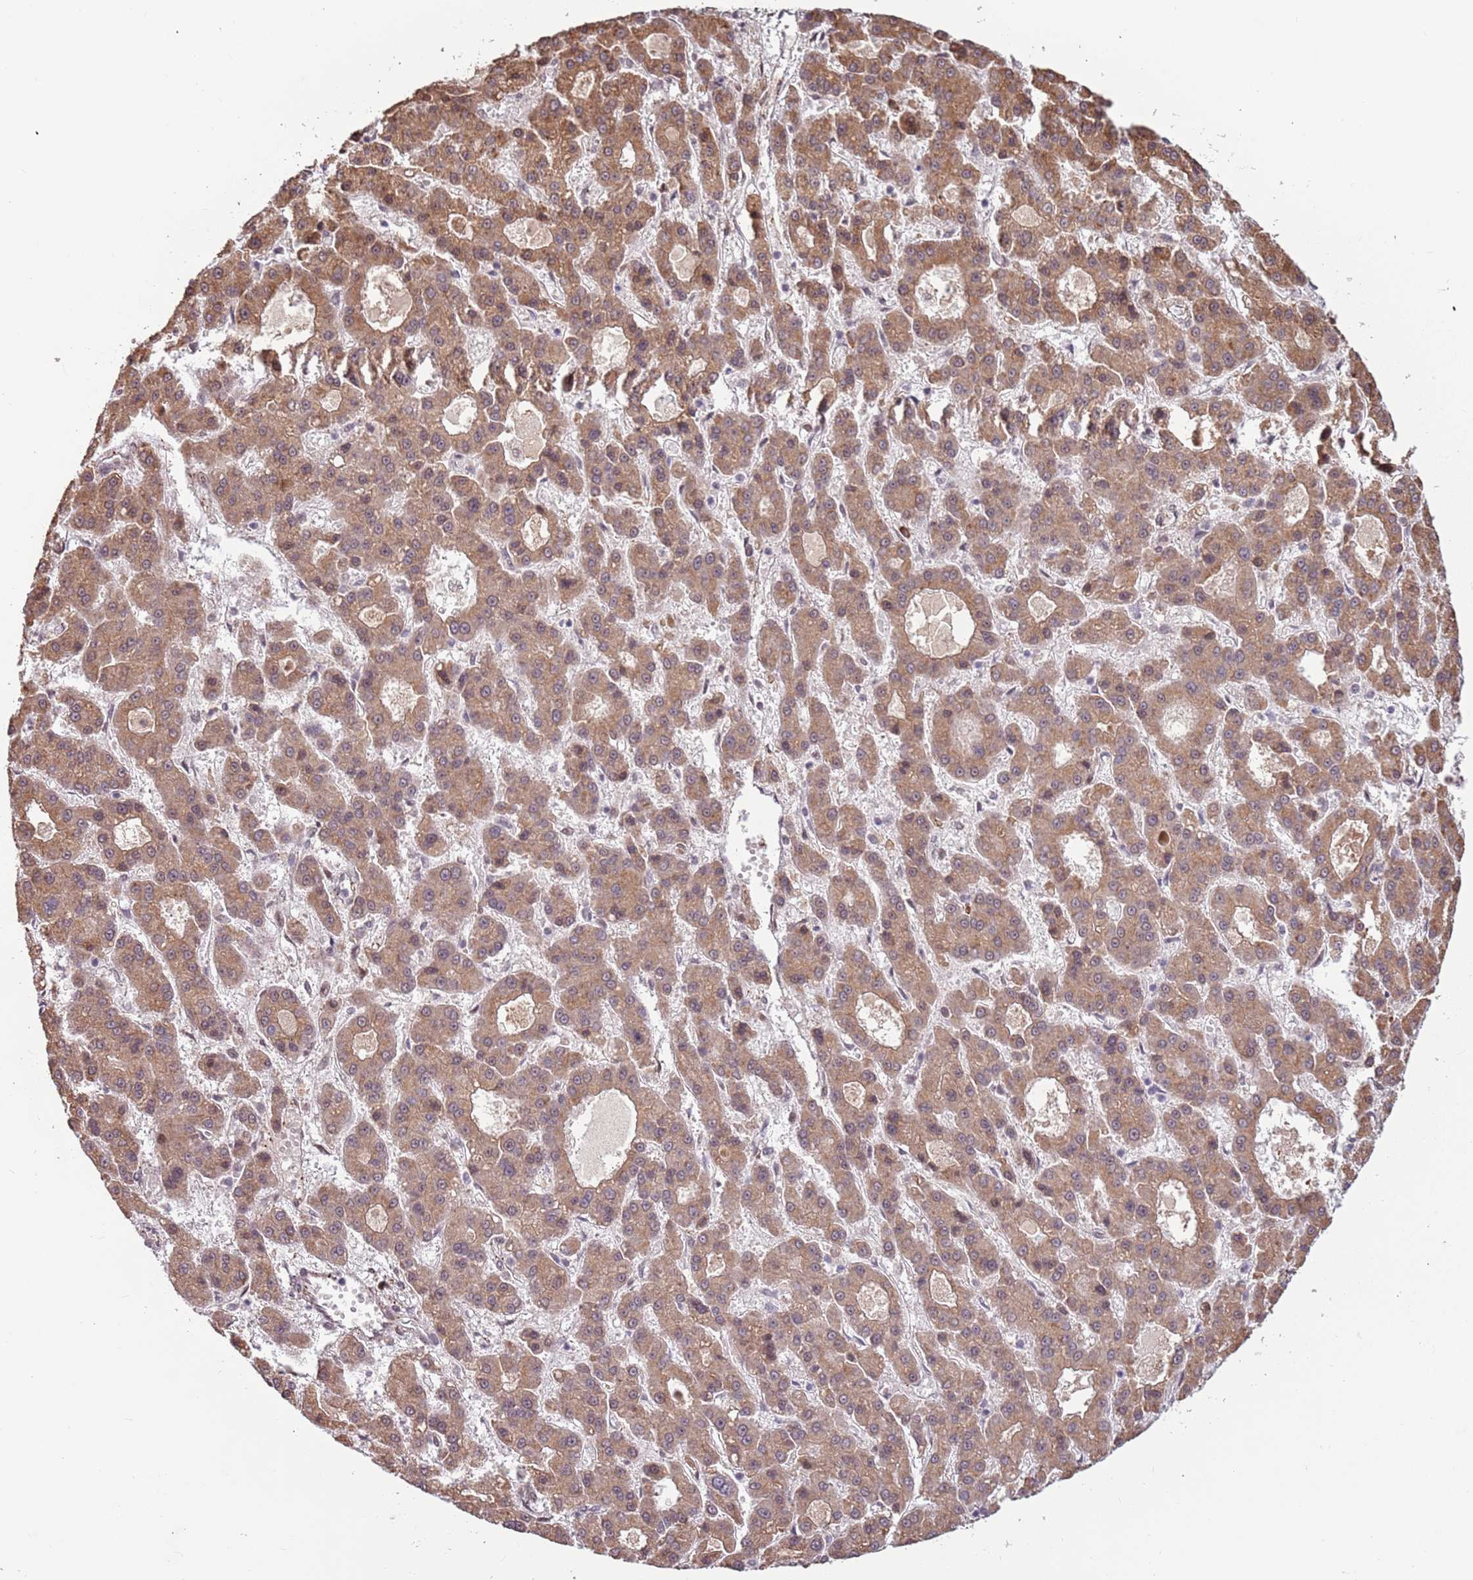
{"staining": {"intensity": "moderate", "quantity": ">75%", "location": "cytoplasmic/membranous,nuclear"}, "tissue": "liver cancer", "cell_type": "Tumor cells", "image_type": "cancer", "snomed": [{"axis": "morphology", "description": "Carcinoma, Hepatocellular, NOS"}, {"axis": "topography", "description": "Liver"}], "caption": "The micrograph exhibits a brown stain indicating the presence of a protein in the cytoplasmic/membranous and nuclear of tumor cells in liver hepatocellular carcinoma.", "gene": "POLR3H", "patient": {"sex": "male", "age": 70}}